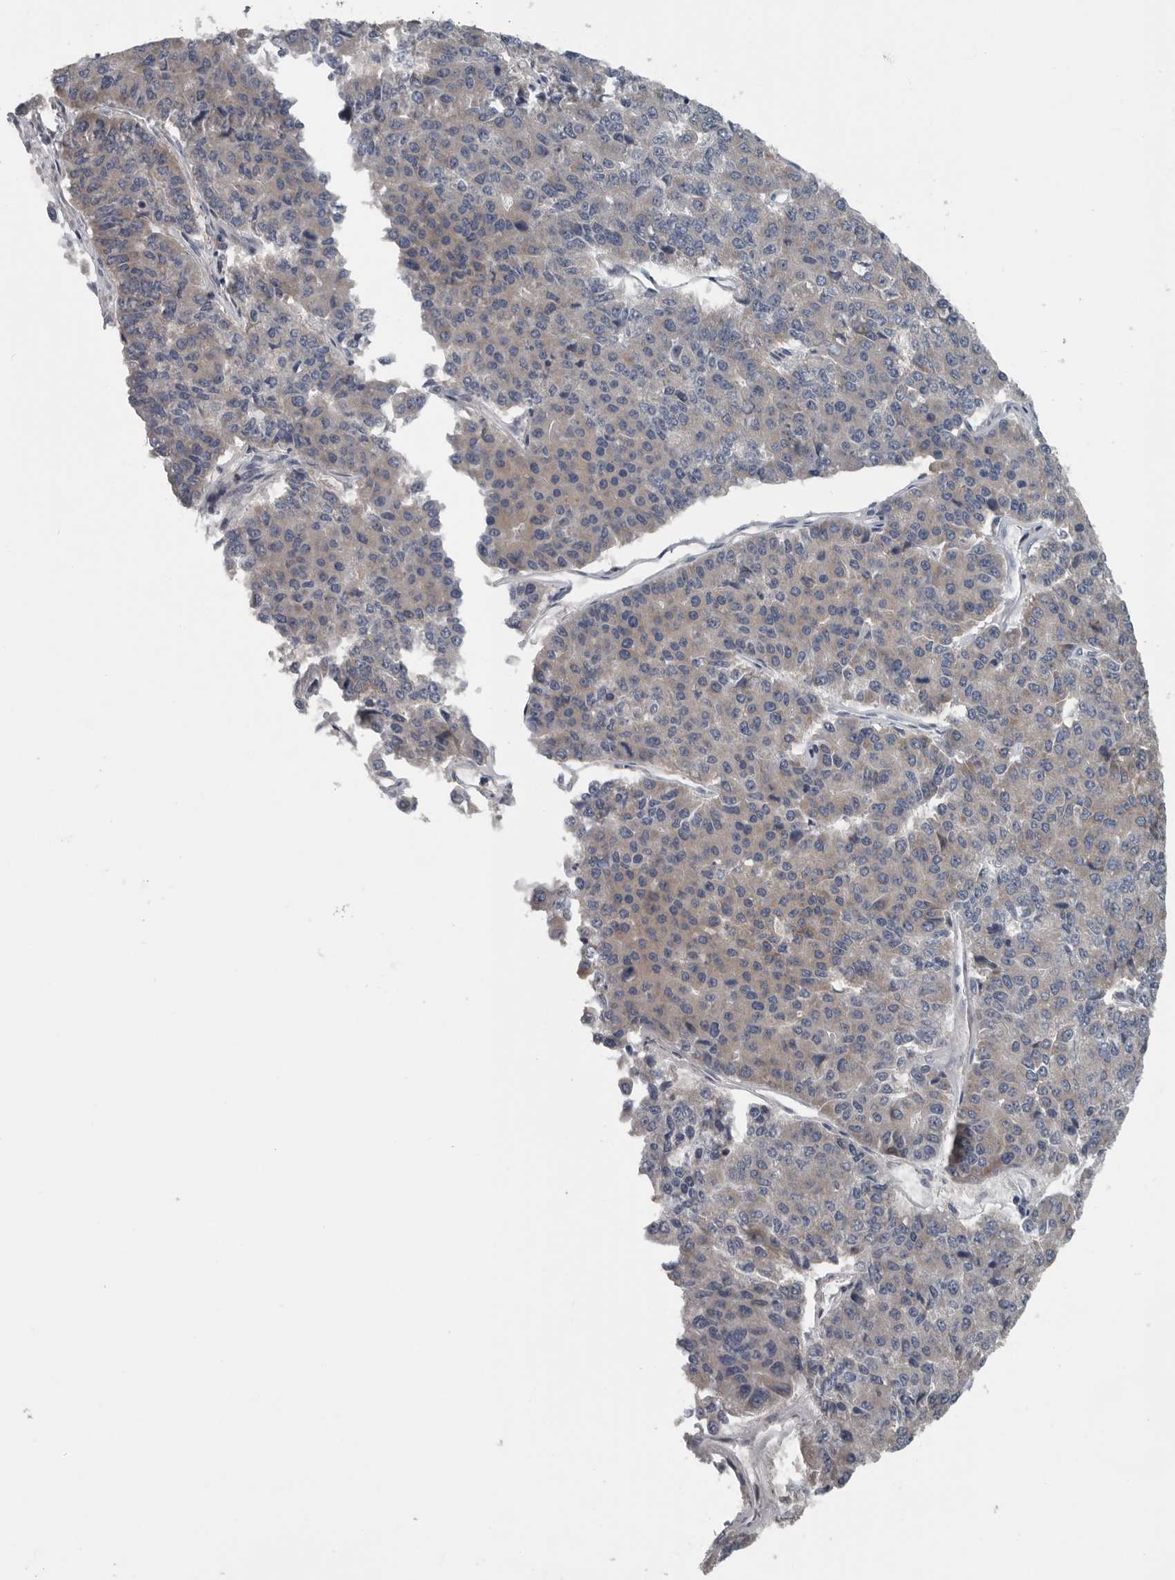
{"staining": {"intensity": "weak", "quantity": "25%-75%", "location": "cytoplasmic/membranous"}, "tissue": "pancreatic cancer", "cell_type": "Tumor cells", "image_type": "cancer", "snomed": [{"axis": "morphology", "description": "Adenocarcinoma, NOS"}, {"axis": "topography", "description": "Pancreas"}], "caption": "Immunohistochemical staining of human pancreatic cancer (adenocarcinoma) shows low levels of weak cytoplasmic/membranous protein expression in approximately 25%-75% of tumor cells.", "gene": "TMEM199", "patient": {"sex": "male", "age": 50}}